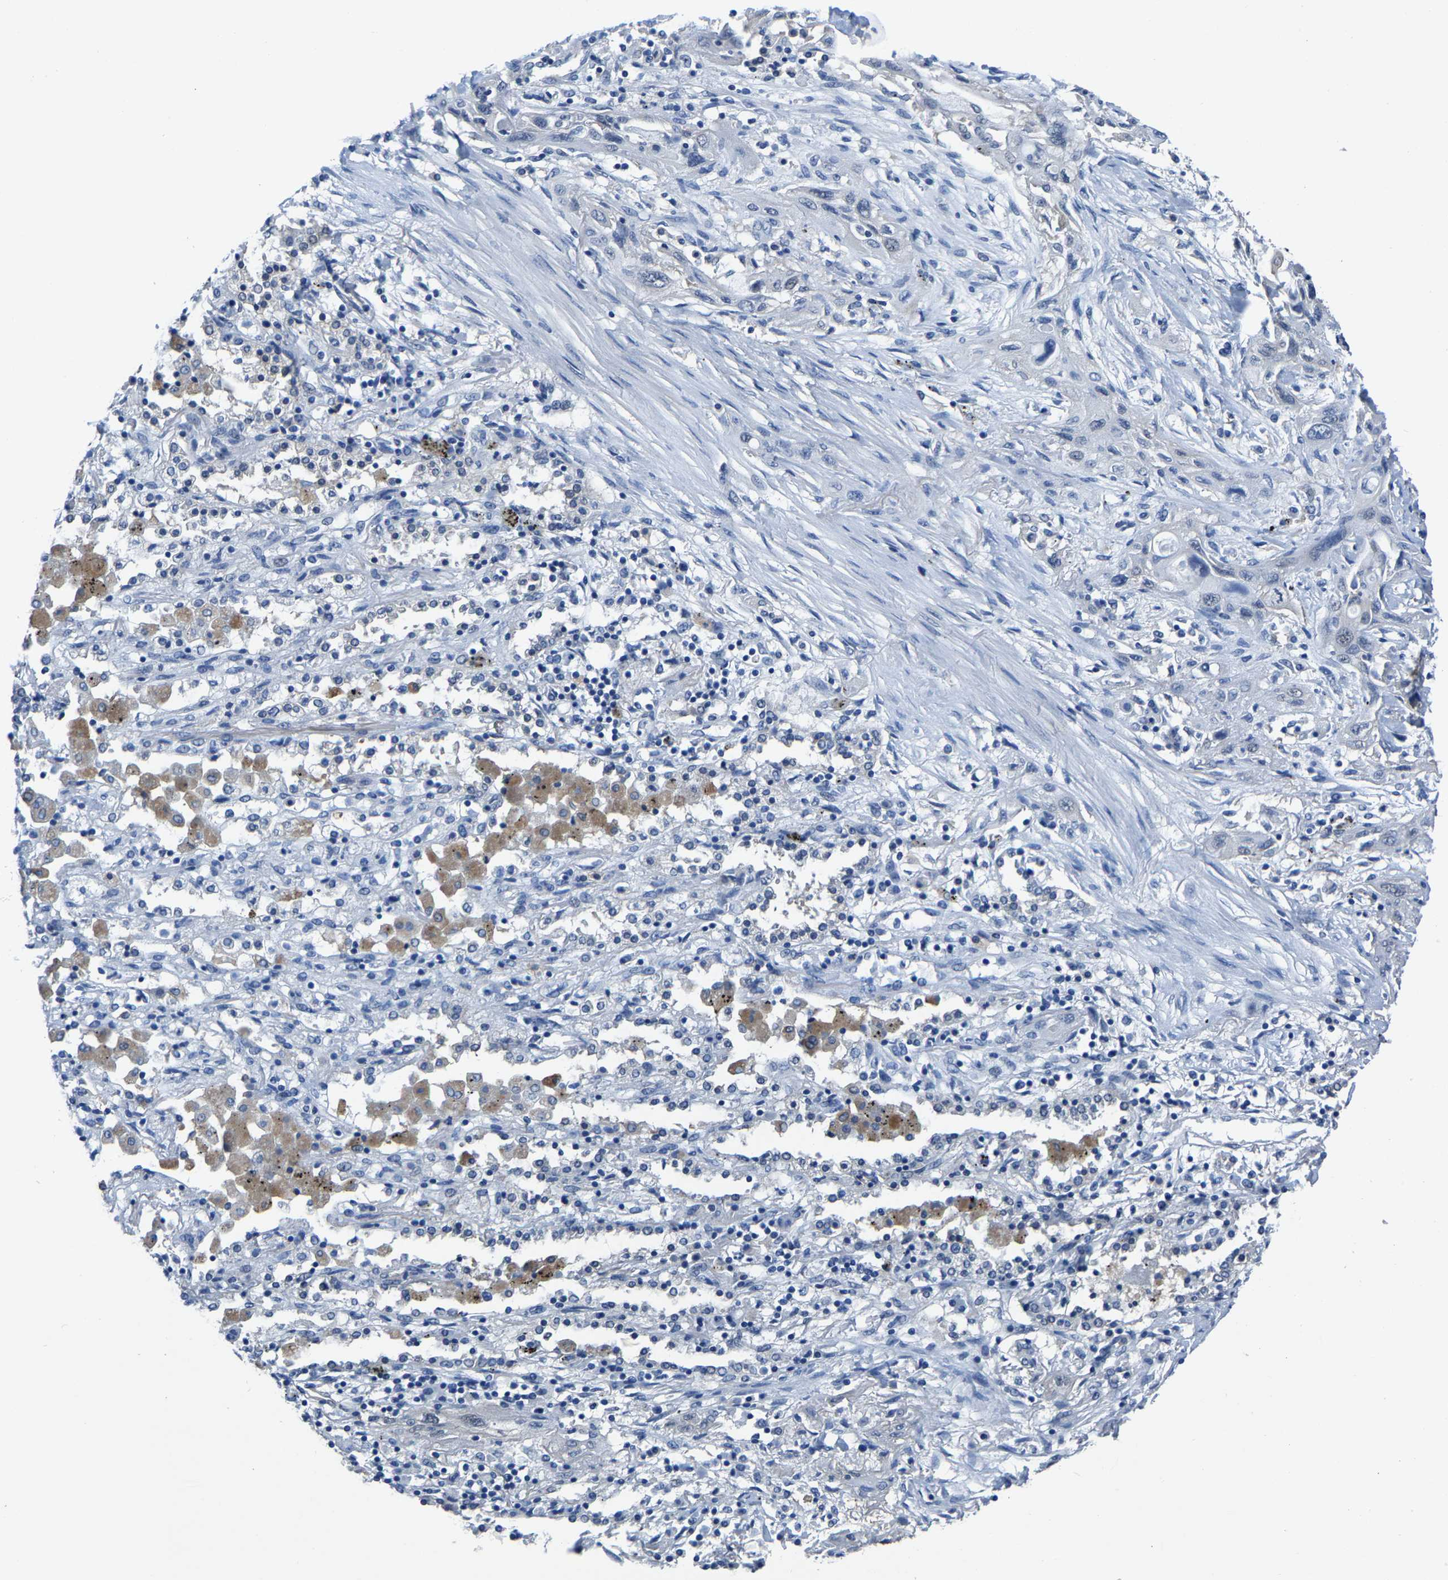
{"staining": {"intensity": "negative", "quantity": "none", "location": "none"}, "tissue": "lung cancer", "cell_type": "Tumor cells", "image_type": "cancer", "snomed": [{"axis": "morphology", "description": "Squamous cell carcinoma, NOS"}, {"axis": "topography", "description": "Lung"}], "caption": "Human lung cancer (squamous cell carcinoma) stained for a protein using IHC reveals no expression in tumor cells.", "gene": "SSH3", "patient": {"sex": "female", "age": 47}}